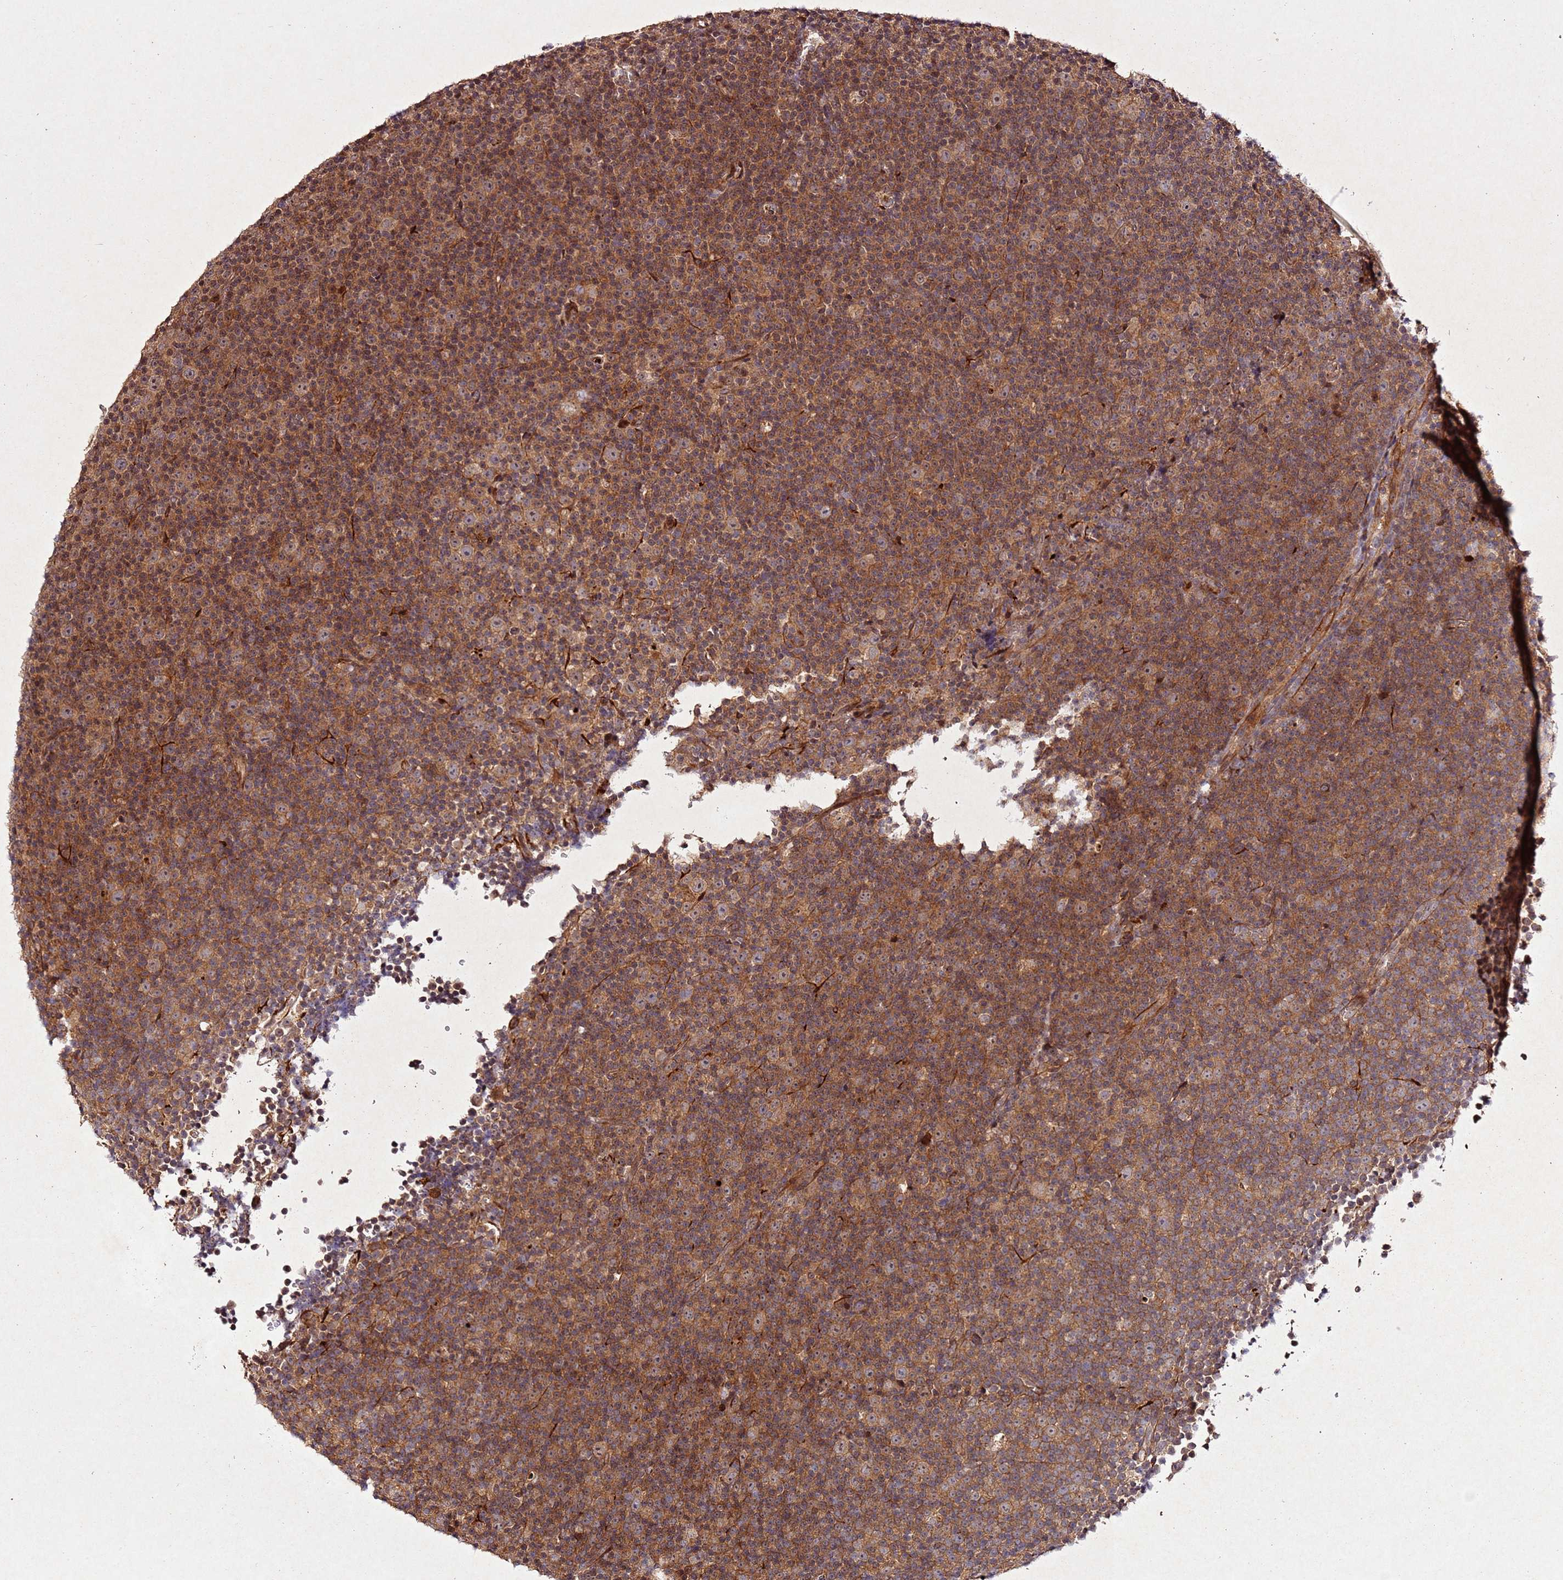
{"staining": {"intensity": "weak", "quantity": ">75%", "location": "cytoplasmic/membranous"}, "tissue": "lymphoma", "cell_type": "Tumor cells", "image_type": "cancer", "snomed": [{"axis": "morphology", "description": "Malignant lymphoma, non-Hodgkin's type, Low grade"}, {"axis": "topography", "description": "Lymph node"}], "caption": "There is low levels of weak cytoplasmic/membranous expression in tumor cells of malignant lymphoma, non-Hodgkin's type (low-grade), as demonstrated by immunohistochemical staining (brown color).", "gene": "PTMA", "patient": {"sex": "female", "age": 67}}